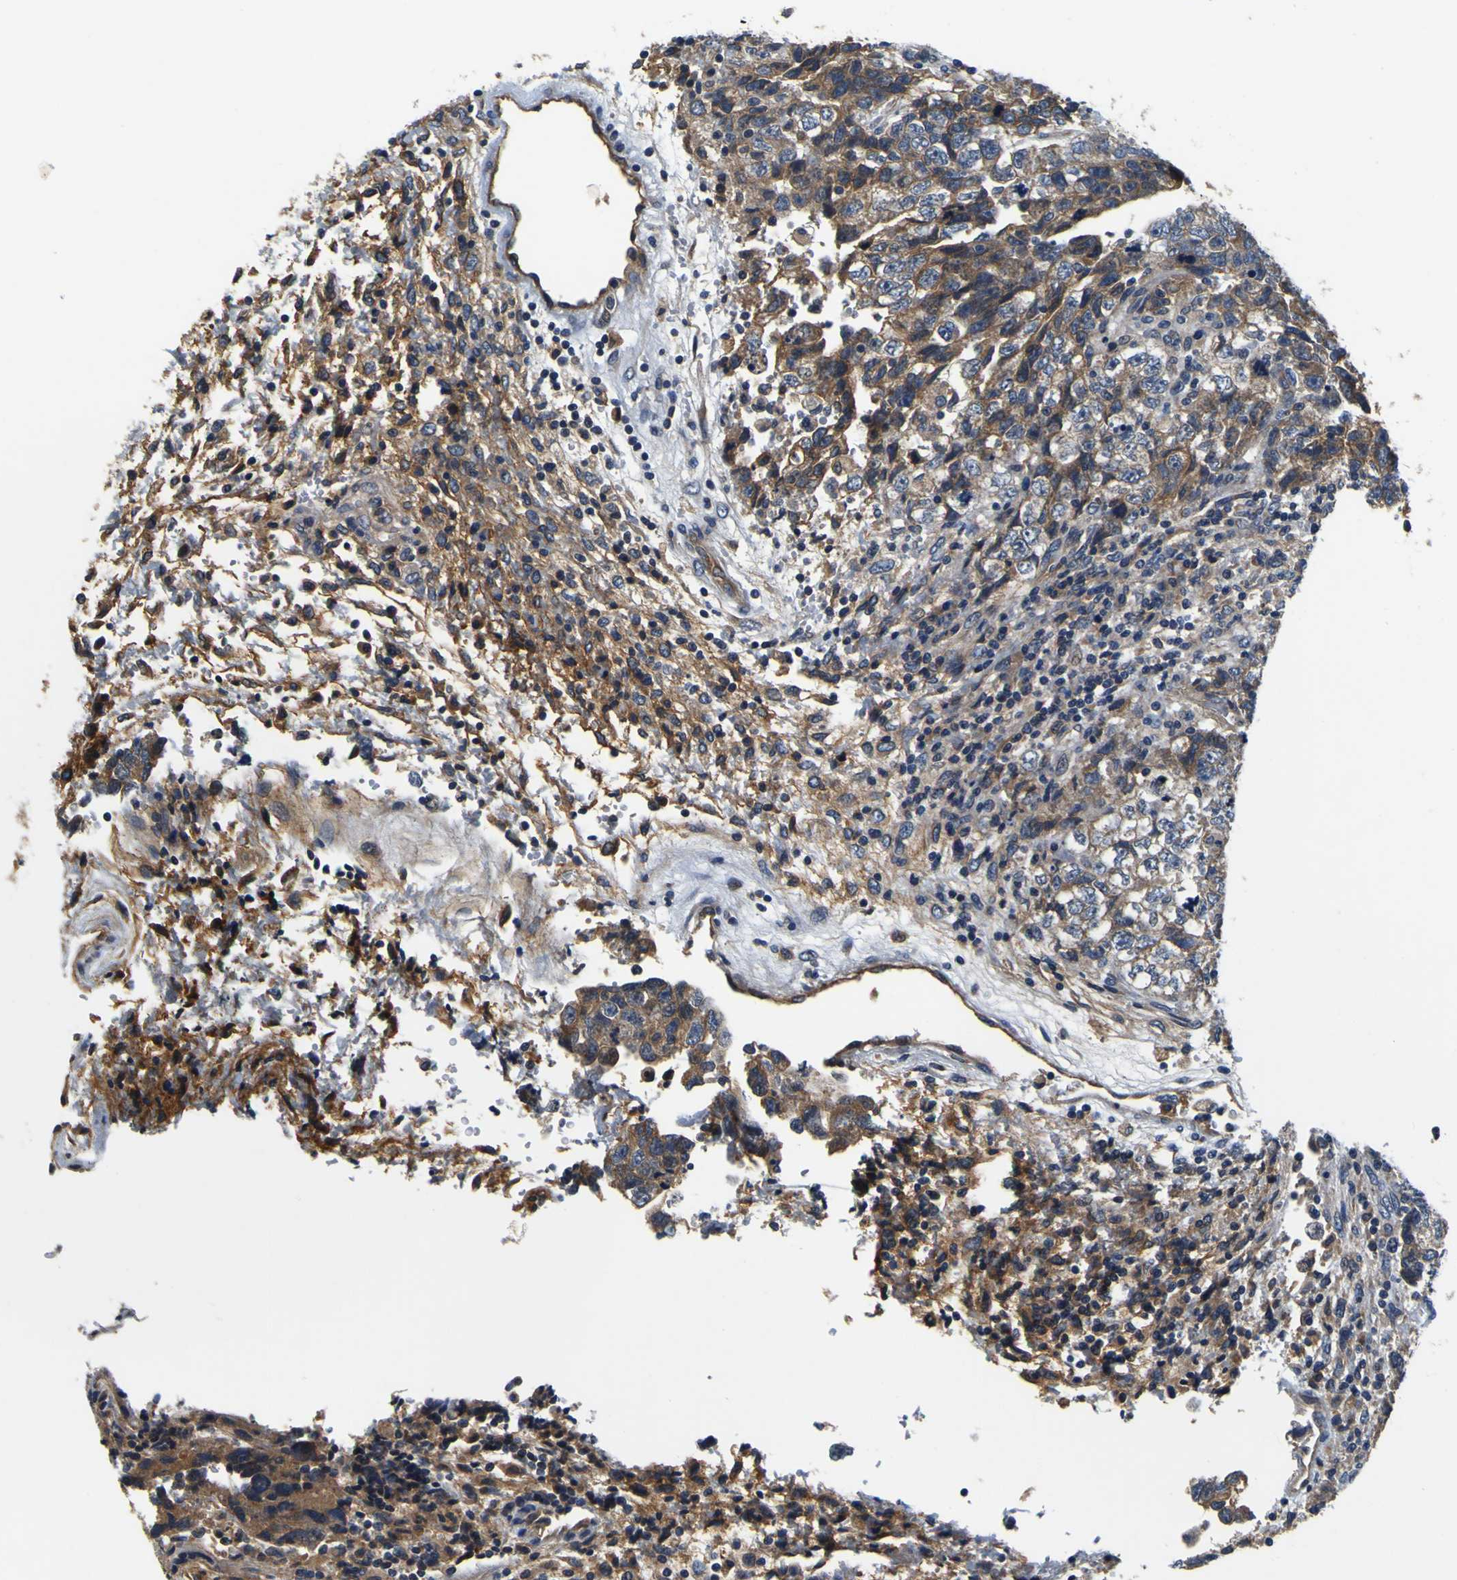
{"staining": {"intensity": "moderate", "quantity": ">75%", "location": "cytoplasmic/membranous"}, "tissue": "testis cancer", "cell_type": "Tumor cells", "image_type": "cancer", "snomed": [{"axis": "morphology", "description": "Carcinoma, Embryonal, NOS"}, {"axis": "topography", "description": "Testis"}], "caption": "Brown immunohistochemical staining in human testis embryonal carcinoma reveals moderate cytoplasmic/membranous staining in approximately >75% of tumor cells. (Brightfield microscopy of DAB IHC at high magnification).", "gene": "EPHB4", "patient": {"sex": "male", "age": 36}}